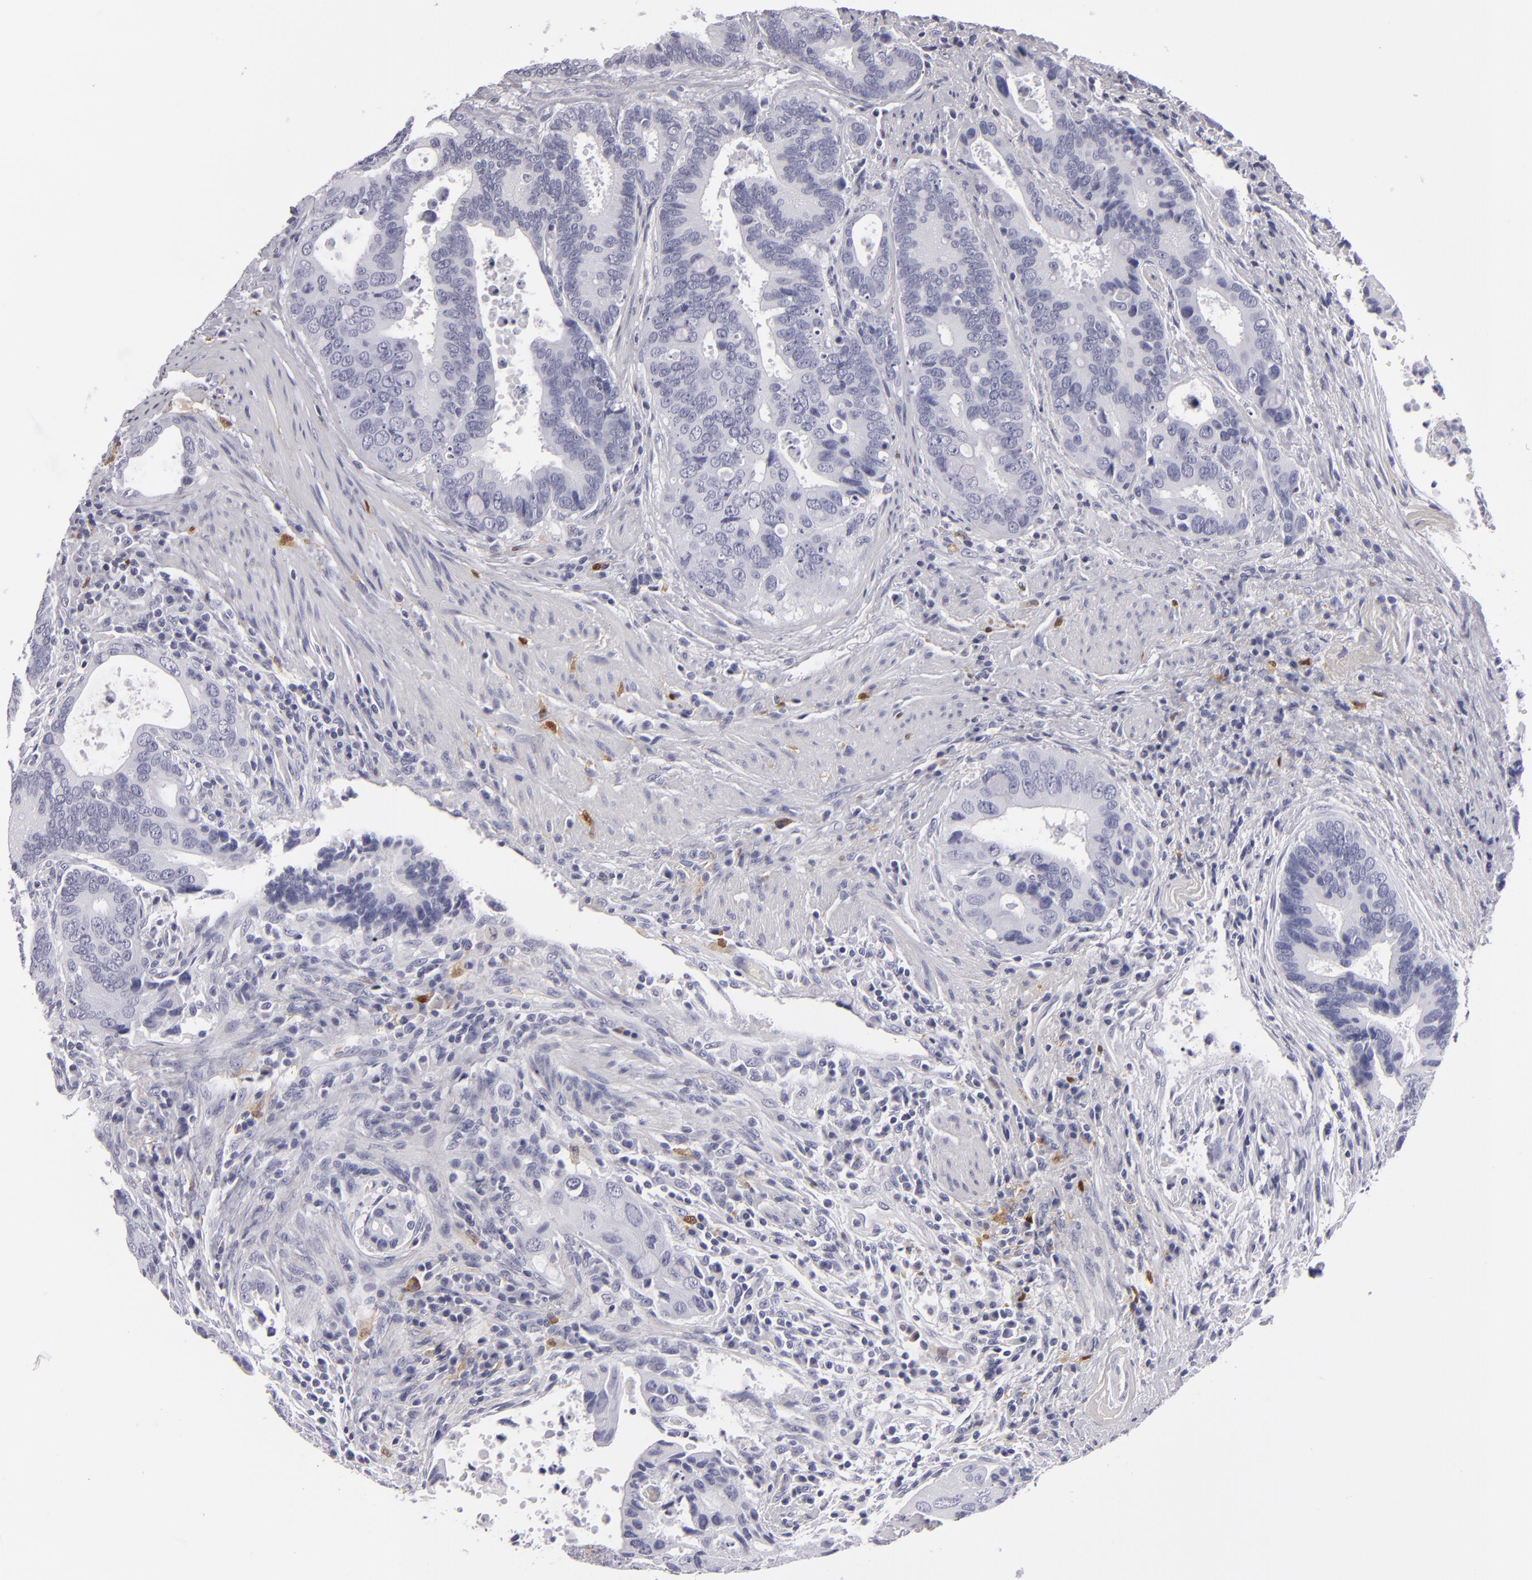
{"staining": {"intensity": "negative", "quantity": "none", "location": "none"}, "tissue": "colorectal cancer", "cell_type": "Tumor cells", "image_type": "cancer", "snomed": [{"axis": "morphology", "description": "Adenocarcinoma, NOS"}, {"axis": "topography", "description": "Rectum"}], "caption": "Tumor cells are negative for protein expression in human colorectal adenocarcinoma. Nuclei are stained in blue.", "gene": "F13A1", "patient": {"sex": "female", "age": 67}}